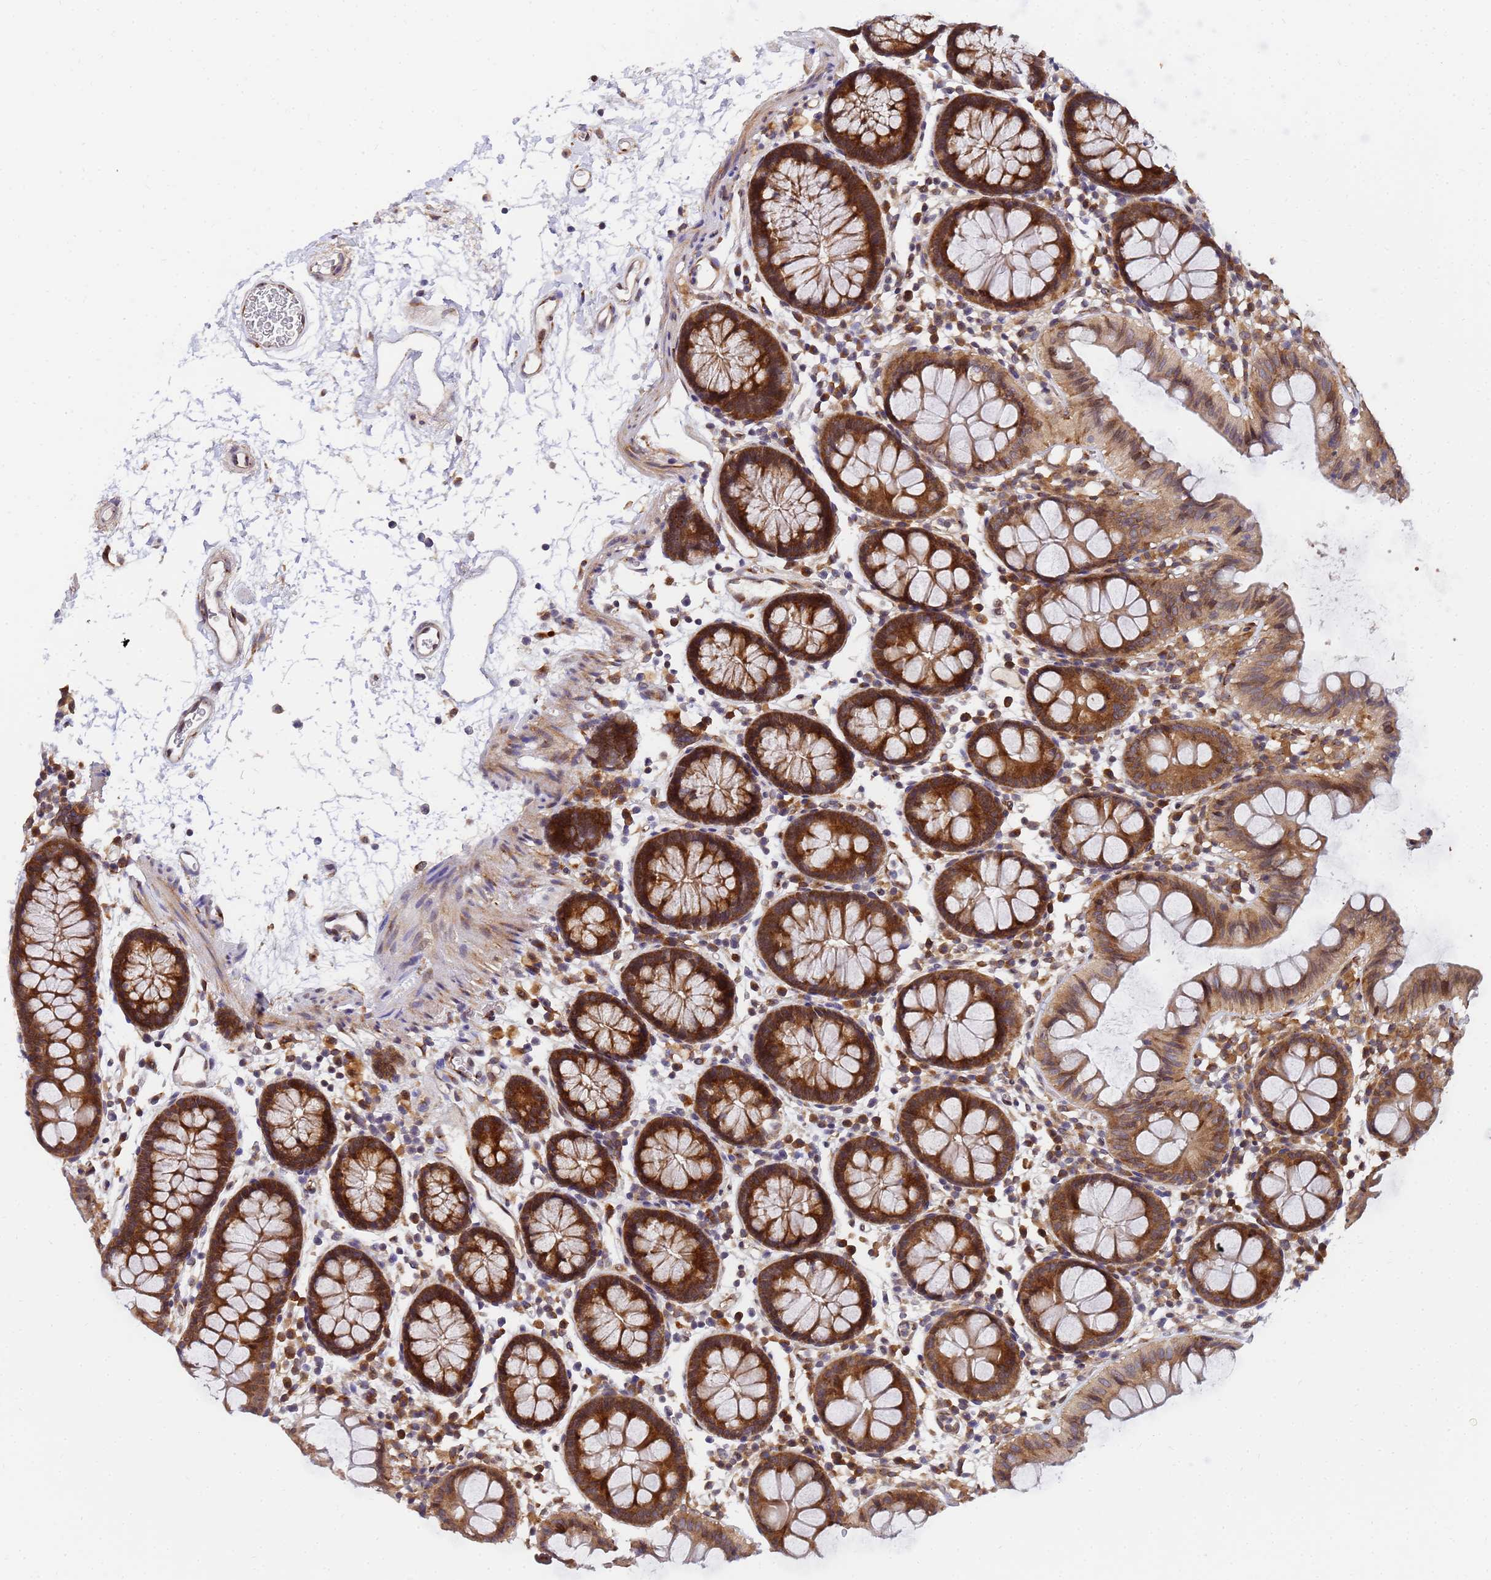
{"staining": {"intensity": "moderate", "quantity": ">75%", "location": "cytoplasmic/membranous"}, "tissue": "colon", "cell_type": "Endothelial cells", "image_type": "normal", "snomed": [{"axis": "morphology", "description": "Normal tissue, NOS"}, {"axis": "topography", "description": "Colon"}], "caption": "Immunohistochemical staining of benign colon demonstrates >75% levels of moderate cytoplasmic/membranous protein staining in about >75% of endothelial cells.", "gene": "UNC93B1", "patient": {"sex": "male", "age": 75}}